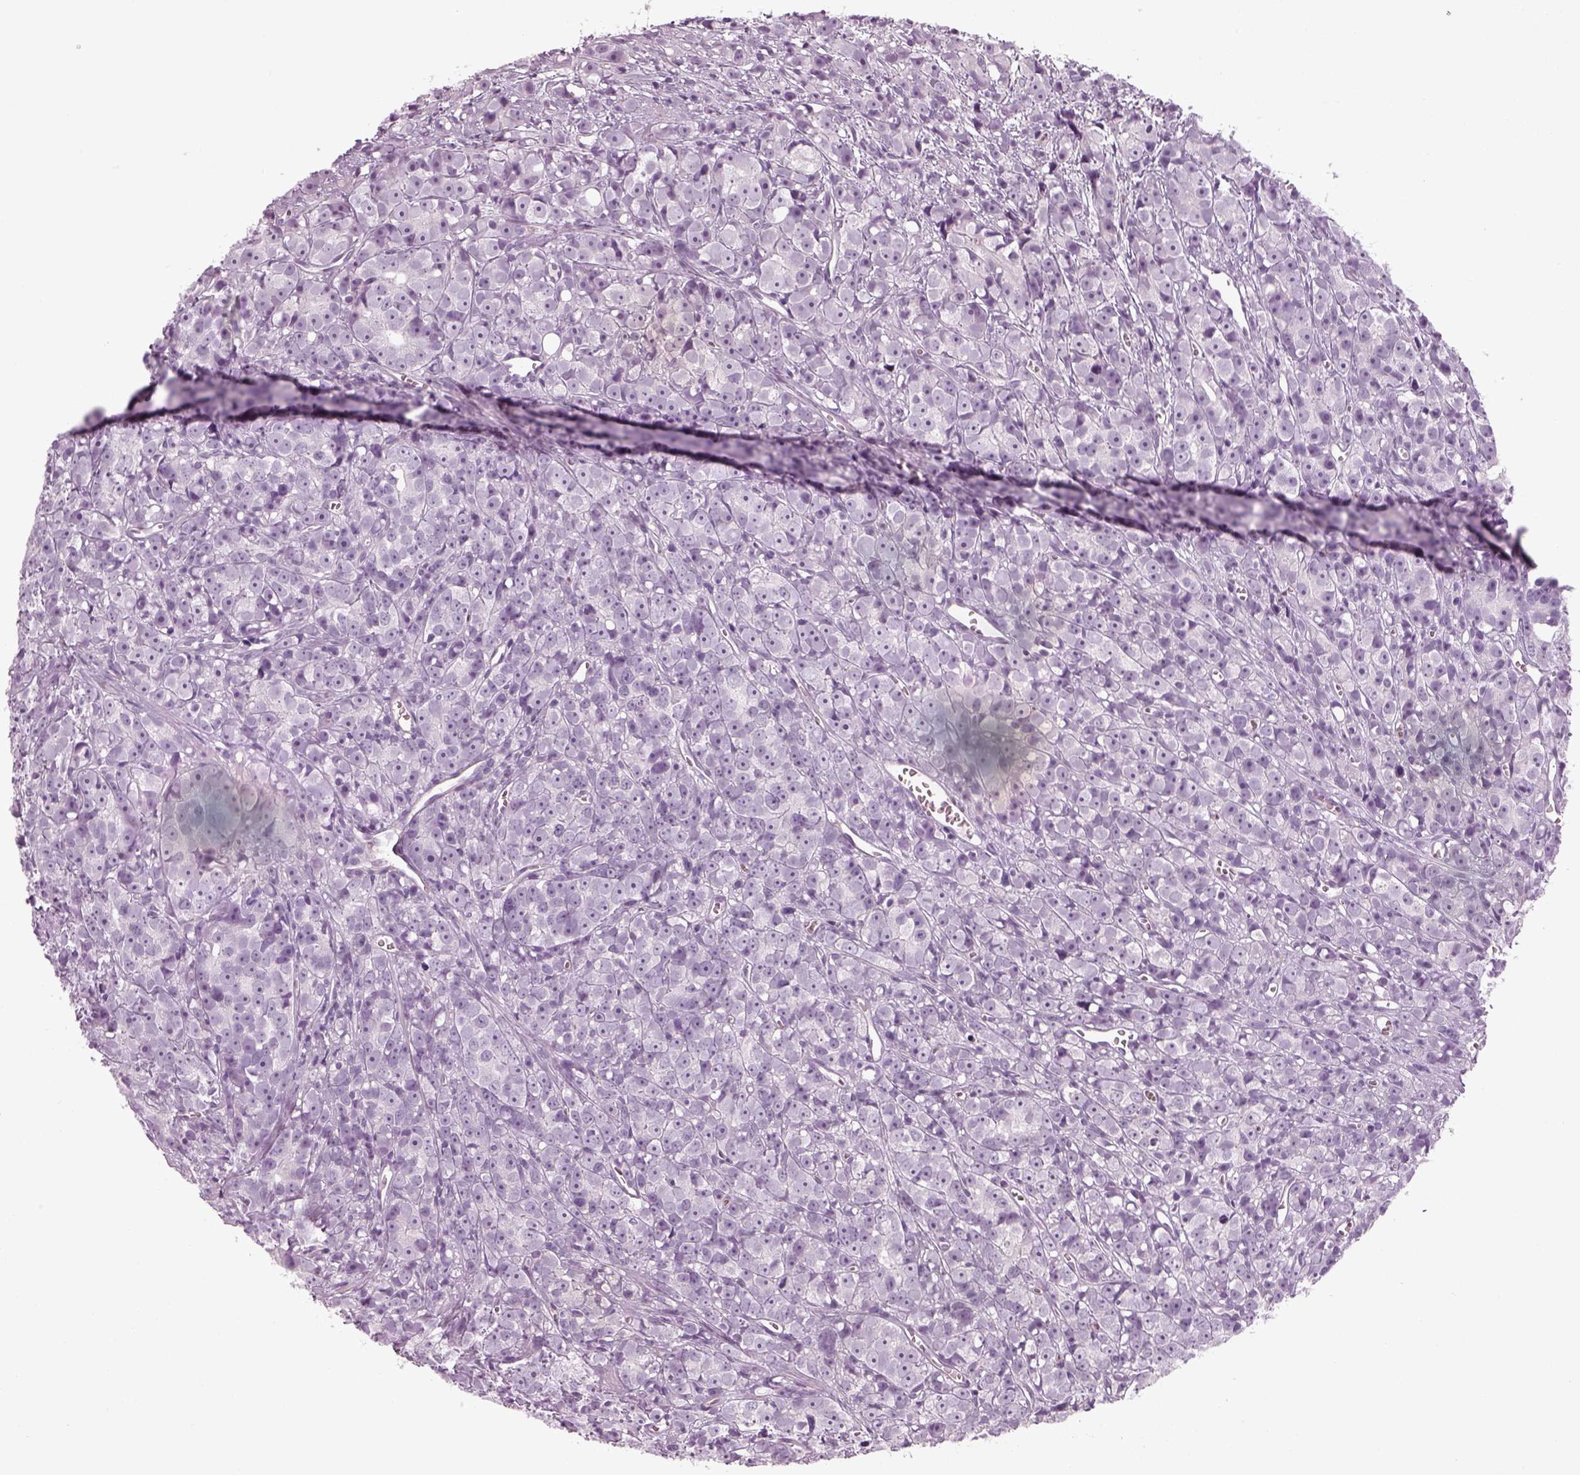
{"staining": {"intensity": "negative", "quantity": "none", "location": "none"}, "tissue": "prostate cancer", "cell_type": "Tumor cells", "image_type": "cancer", "snomed": [{"axis": "morphology", "description": "Adenocarcinoma, High grade"}, {"axis": "topography", "description": "Prostate"}], "caption": "Immunohistochemical staining of prostate high-grade adenocarcinoma demonstrates no significant positivity in tumor cells.", "gene": "GAS2L2", "patient": {"sex": "male", "age": 77}}